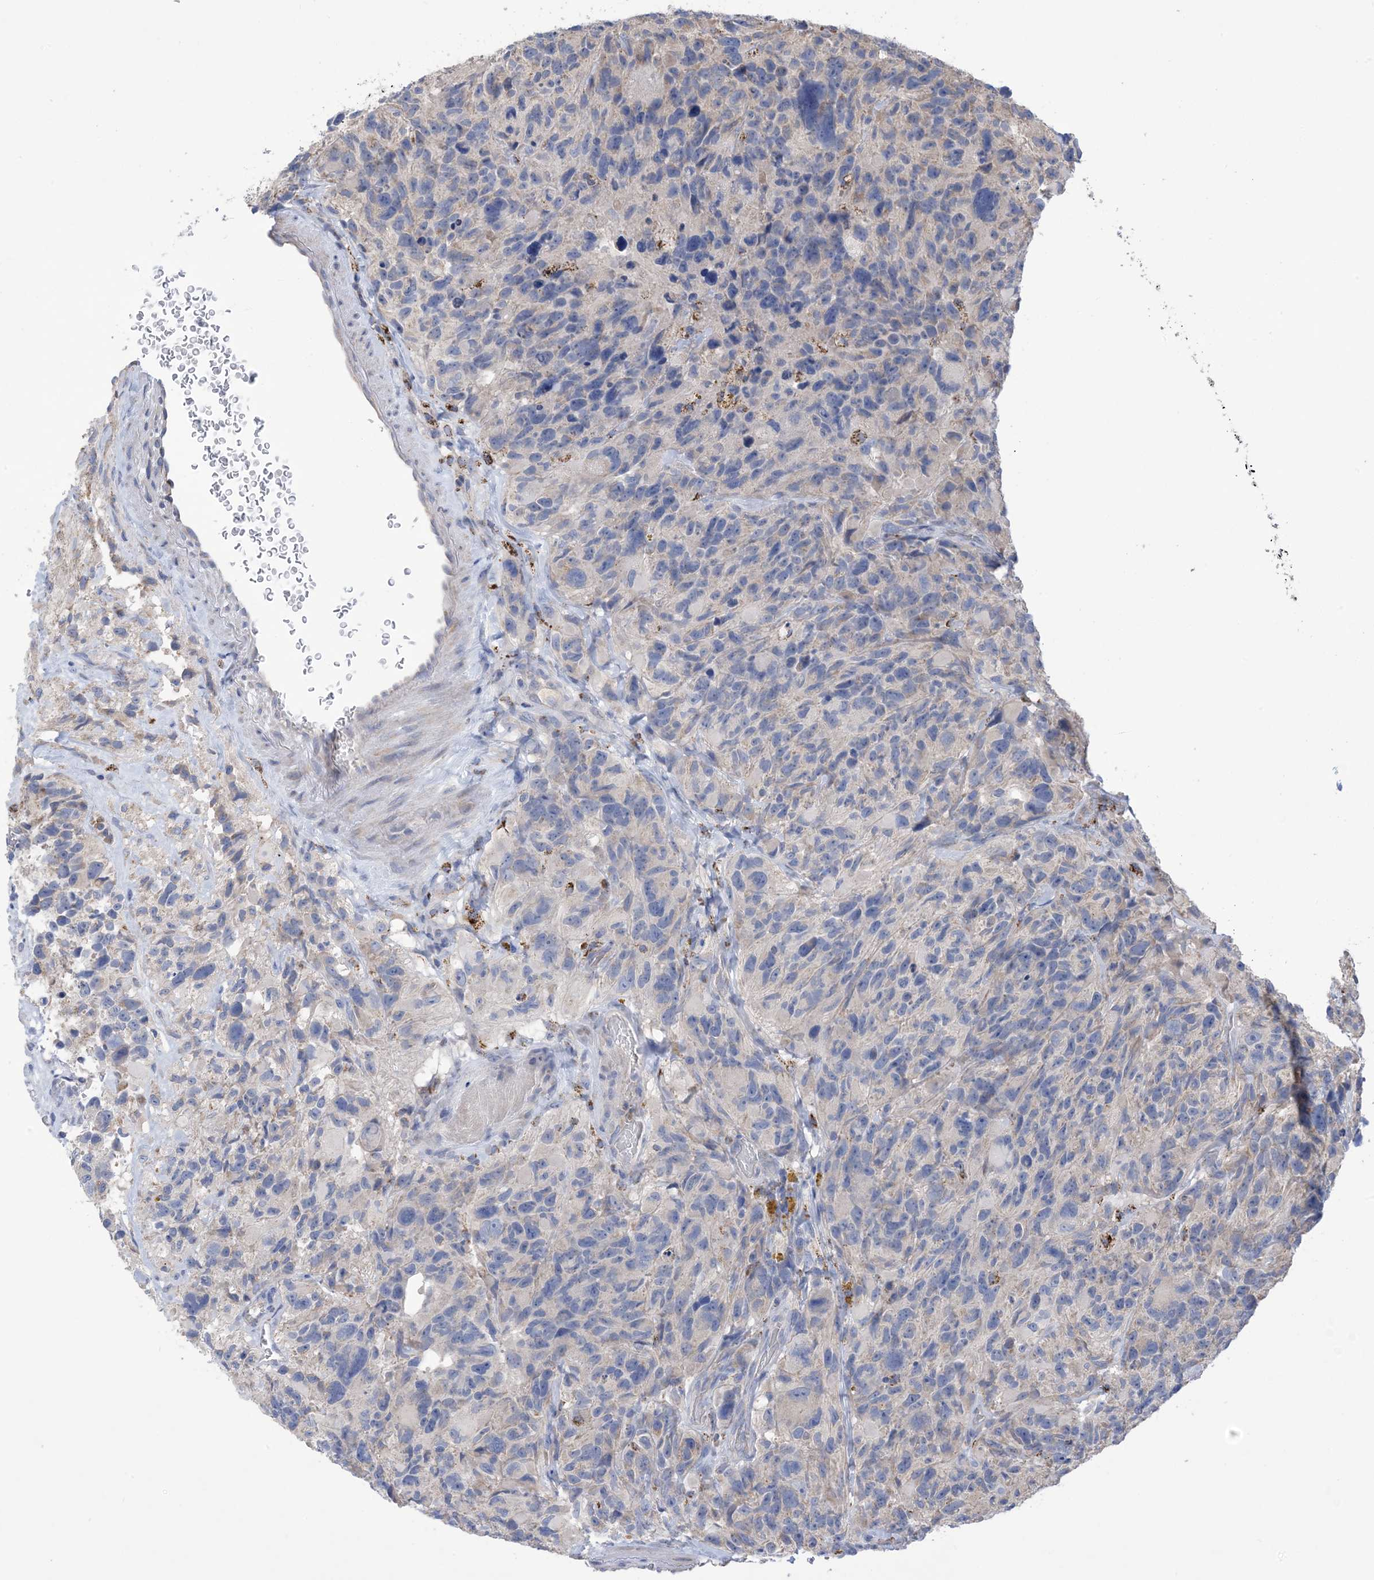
{"staining": {"intensity": "negative", "quantity": "none", "location": "none"}, "tissue": "glioma", "cell_type": "Tumor cells", "image_type": "cancer", "snomed": [{"axis": "morphology", "description": "Glioma, malignant, High grade"}, {"axis": "topography", "description": "Brain"}], "caption": "The histopathology image shows no significant positivity in tumor cells of malignant glioma (high-grade). (DAB immunohistochemistry (IHC), high magnification).", "gene": "CLEC16A", "patient": {"sex": "male", "age": 69}}